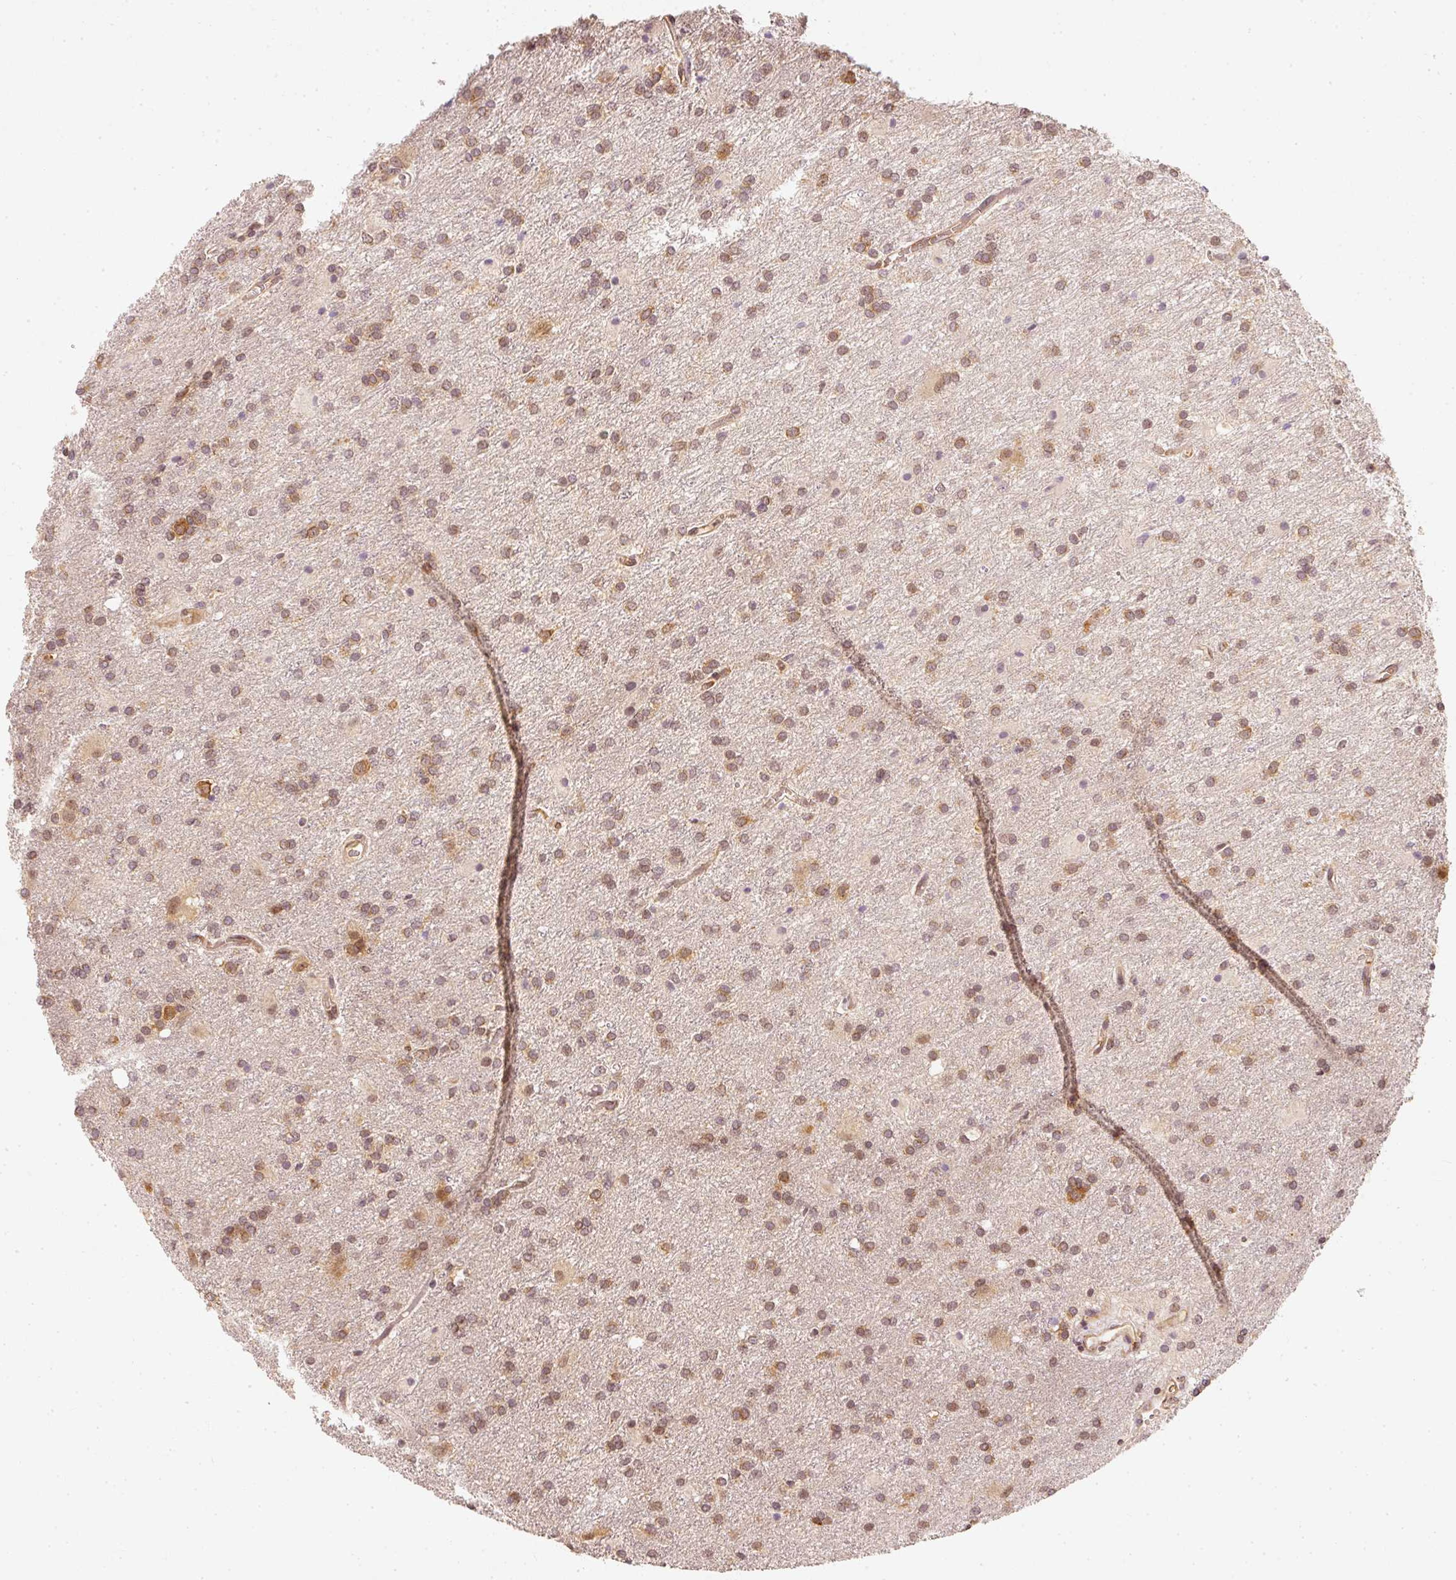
{"staining": {"intensity": "moderate", "quantity": ">75%", "location": "cytoplasmic/membranous"}, "tissue": "glioma", "cell_type": "Tumor cells", "image_type": "cancer", "snomed": [{"axis": "morphology", "description": "Glioma, malignant, High grade"}, {"axis": "topography", "description": "Brain"}], "caption": "Brown immunohistochemical staining in high-grade glioma (malignant) displays moderate cytoplasmic/membranous positivity in about >75% of tumor cells. (brown staining indicates protein expression, while blue staining denotes nuclei).", "gene": "EEF1A2", "patient": {"sex": "female", "age": 50}}